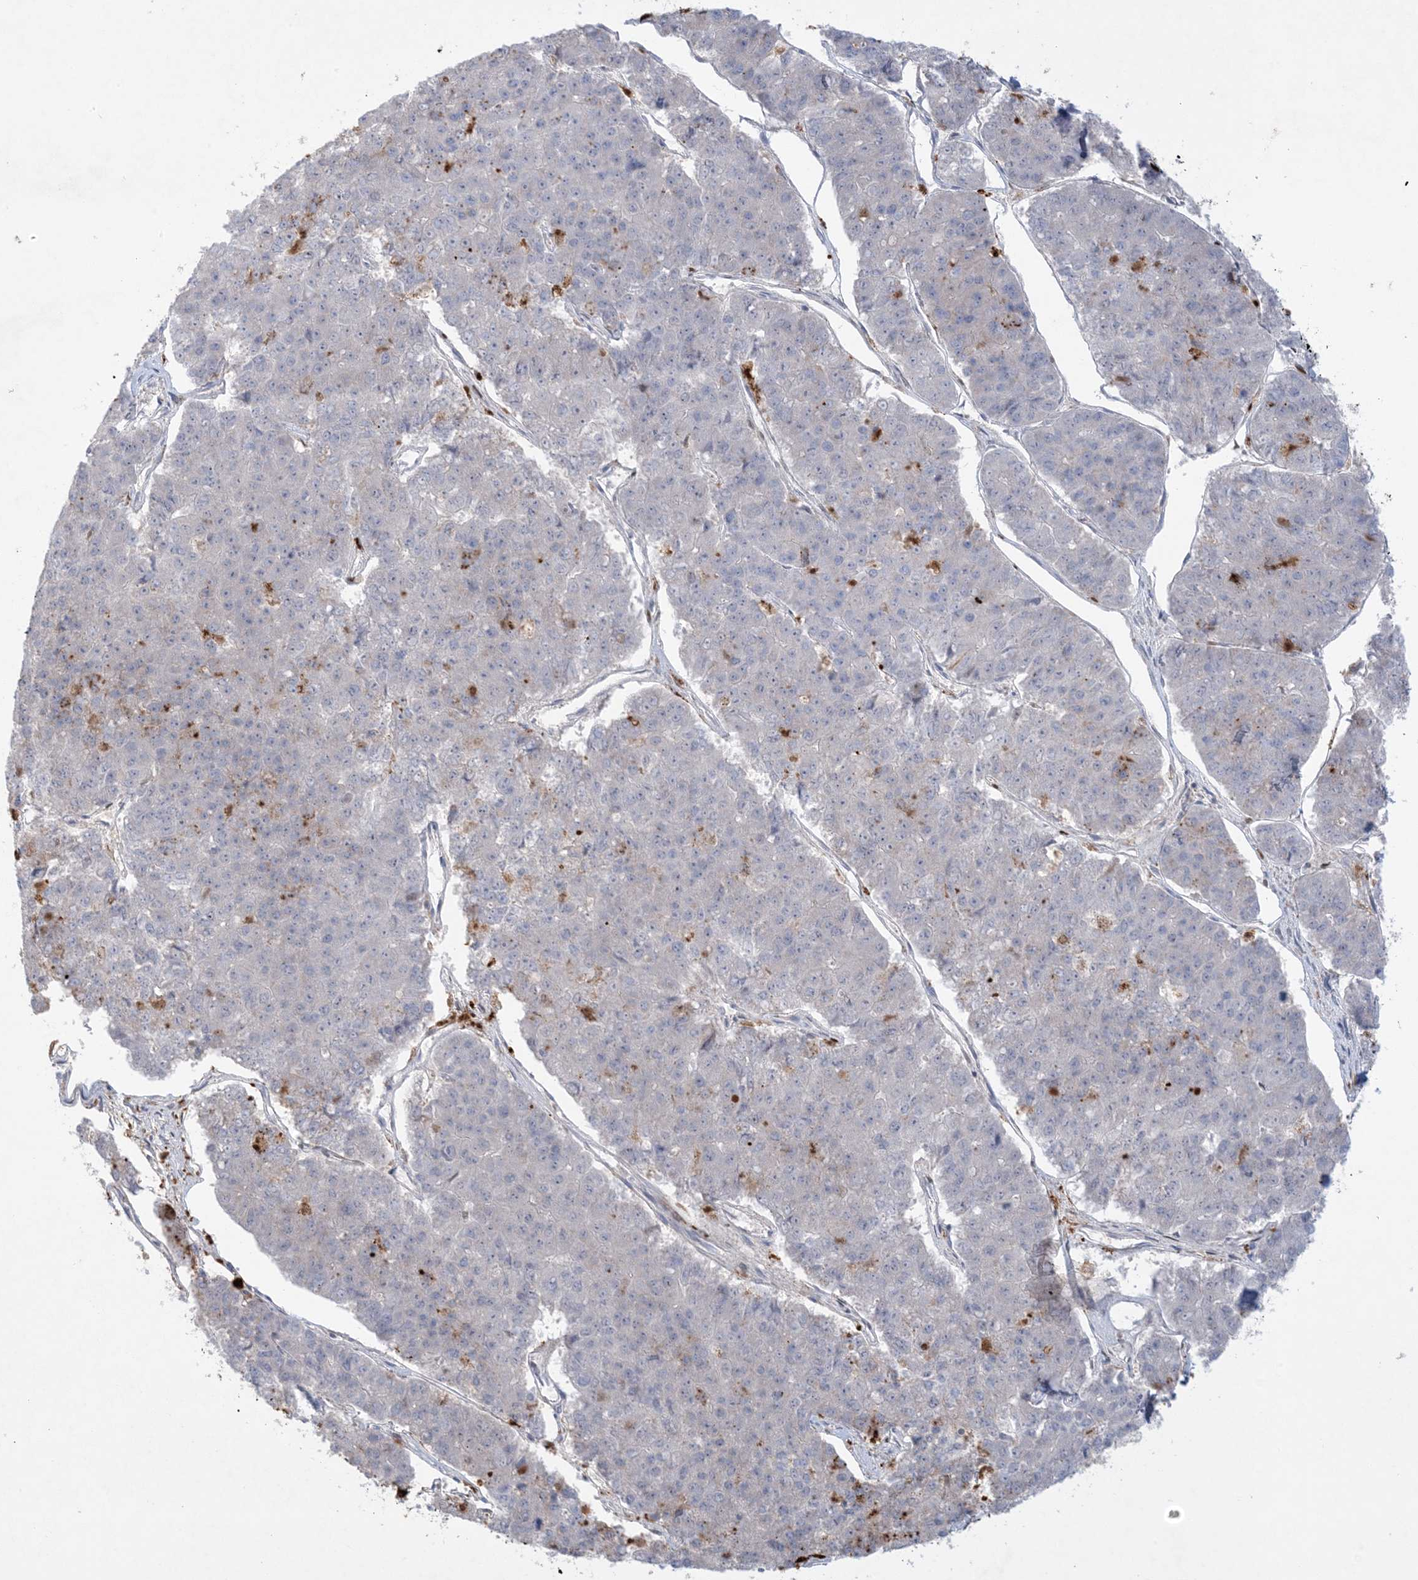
{"staining": {"intensity": "weak", "quantity": "<25%", "location": "cytoplasmic/membranous"}, "tissue": "pancreatic cancer", "cell_type": "Tumor cells", "image_type": "cancer", "snomed": [{"axis": "morphology", "description": "Adenocarcinoma, NOS"}, {"axis": "topography", "description": "Pancreas"}], "caption": "This is a image of immunohistochemistry staining of pancreatic adenocarcinoma, which shows no positivity in tumor cells.", "gene": "KCTD6", "patient": {"sex": "male", "age": 50}}